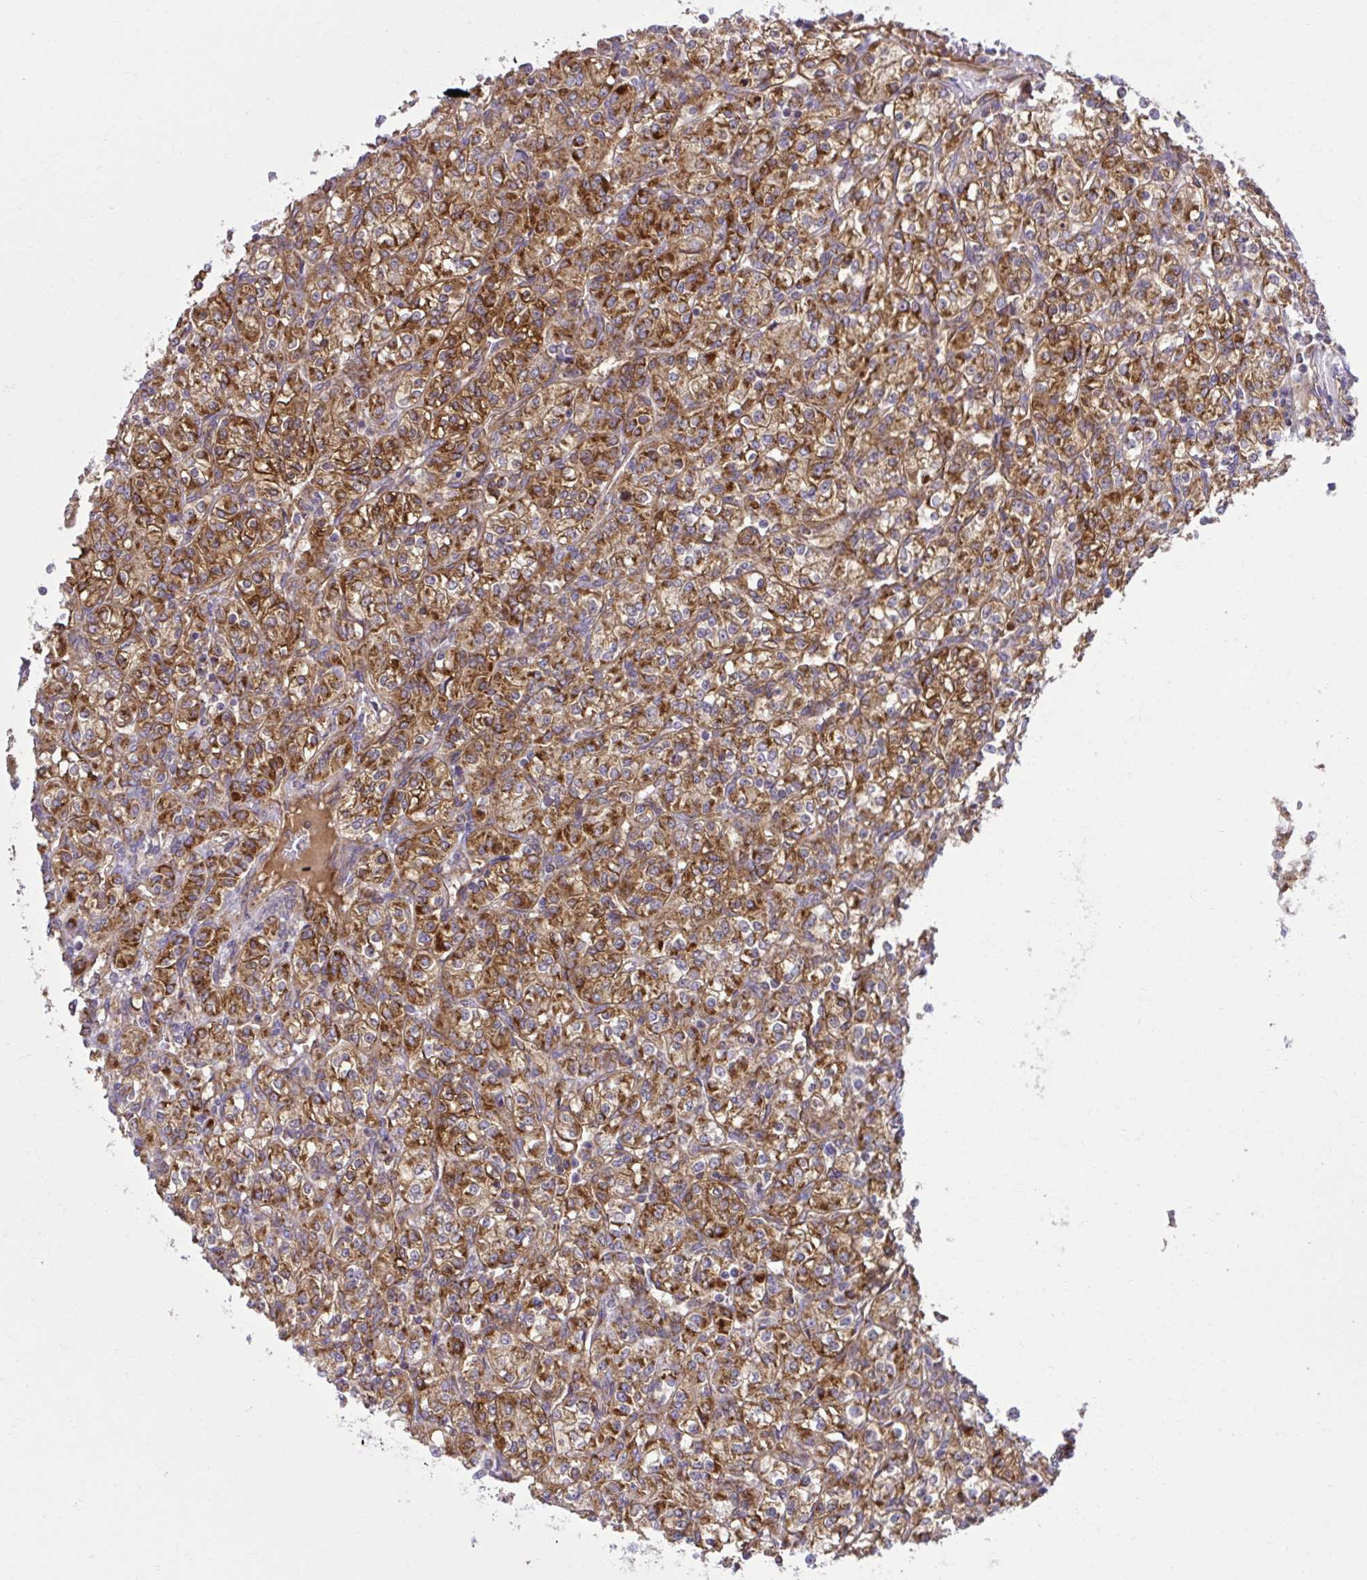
{"staining": {"intensity": "moderate", "quantity": ">75%", "location": "cytoplasmic/membranous"}, "tissue": "renal cancer", "cell_type": "Tumor cells", "image_type": "cancer", "snomed": [{"axis": "morphology", "description": "Adenocarcinoma, NOS"}, {"axis": "topography", "description": "Kidney"}], "caption": "Immunohistochemistry (IHC) micrograph of renal adenocarcinoma stained for a protein (brown), which demonstrates medium levels of moderate cytoplasmic/membranous positivity in approximately >75% of tumor cells.", "gene": "LIMS1", "patient": {"sex": "male", "age": 77}}